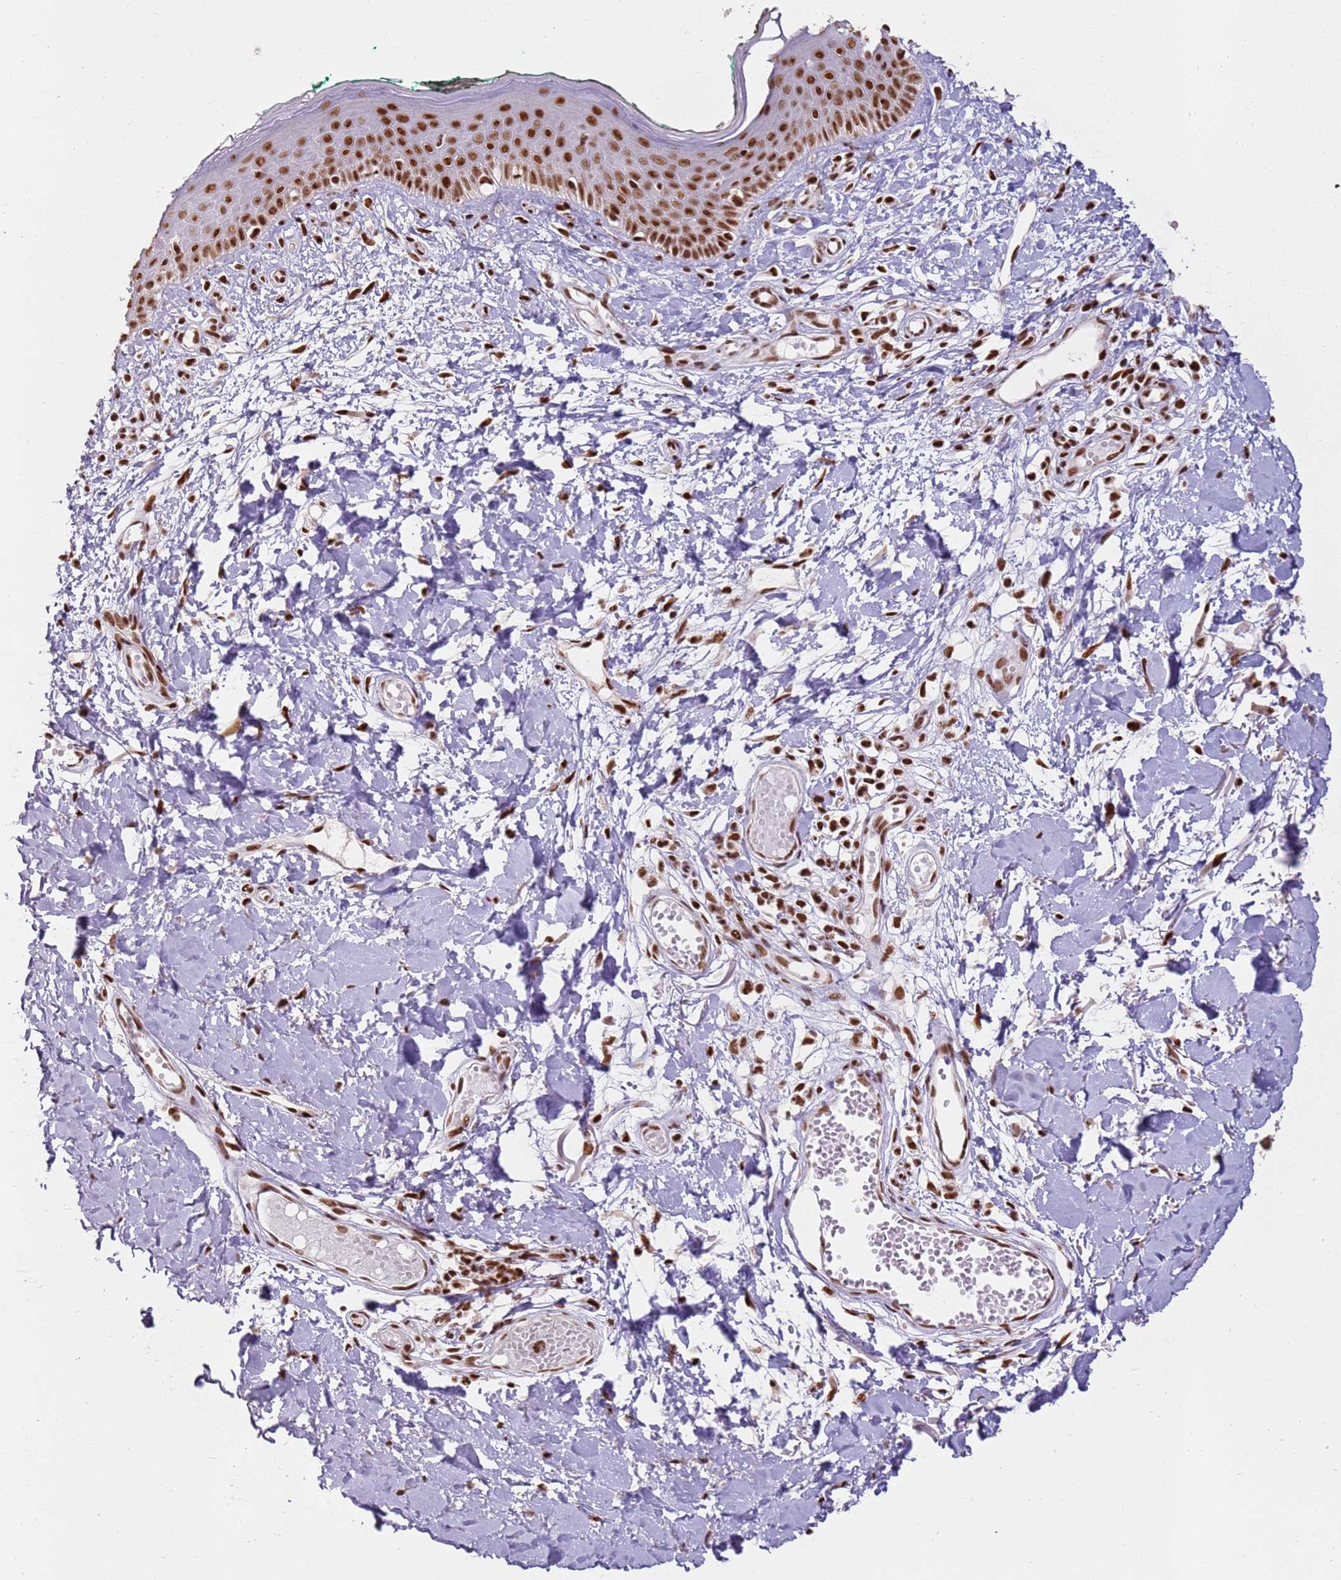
{"staining": {"intensity": "strong", "quantity": ">75%", "location": "nuclear"}, "tissue": "skin", "cell_type": "Fibroblasts", "image_type": "normal", "snomed": [{"axis": "morphology", "description": "Normal tissue, NOS"}, {"axis": "morphology", "description": "Malignant melanoma, NOS"}, {"axis": "topography", "description": "Skin"}], "caption": "Skin stained with DAB (3,3'-diaminobenzidine) immunohistochemistry demonstrates high levels of strong nuclear staining in about >75% of fibroblasts.", "gene": "TENT4A", "patient": {"sex": "male", "age": 62}}